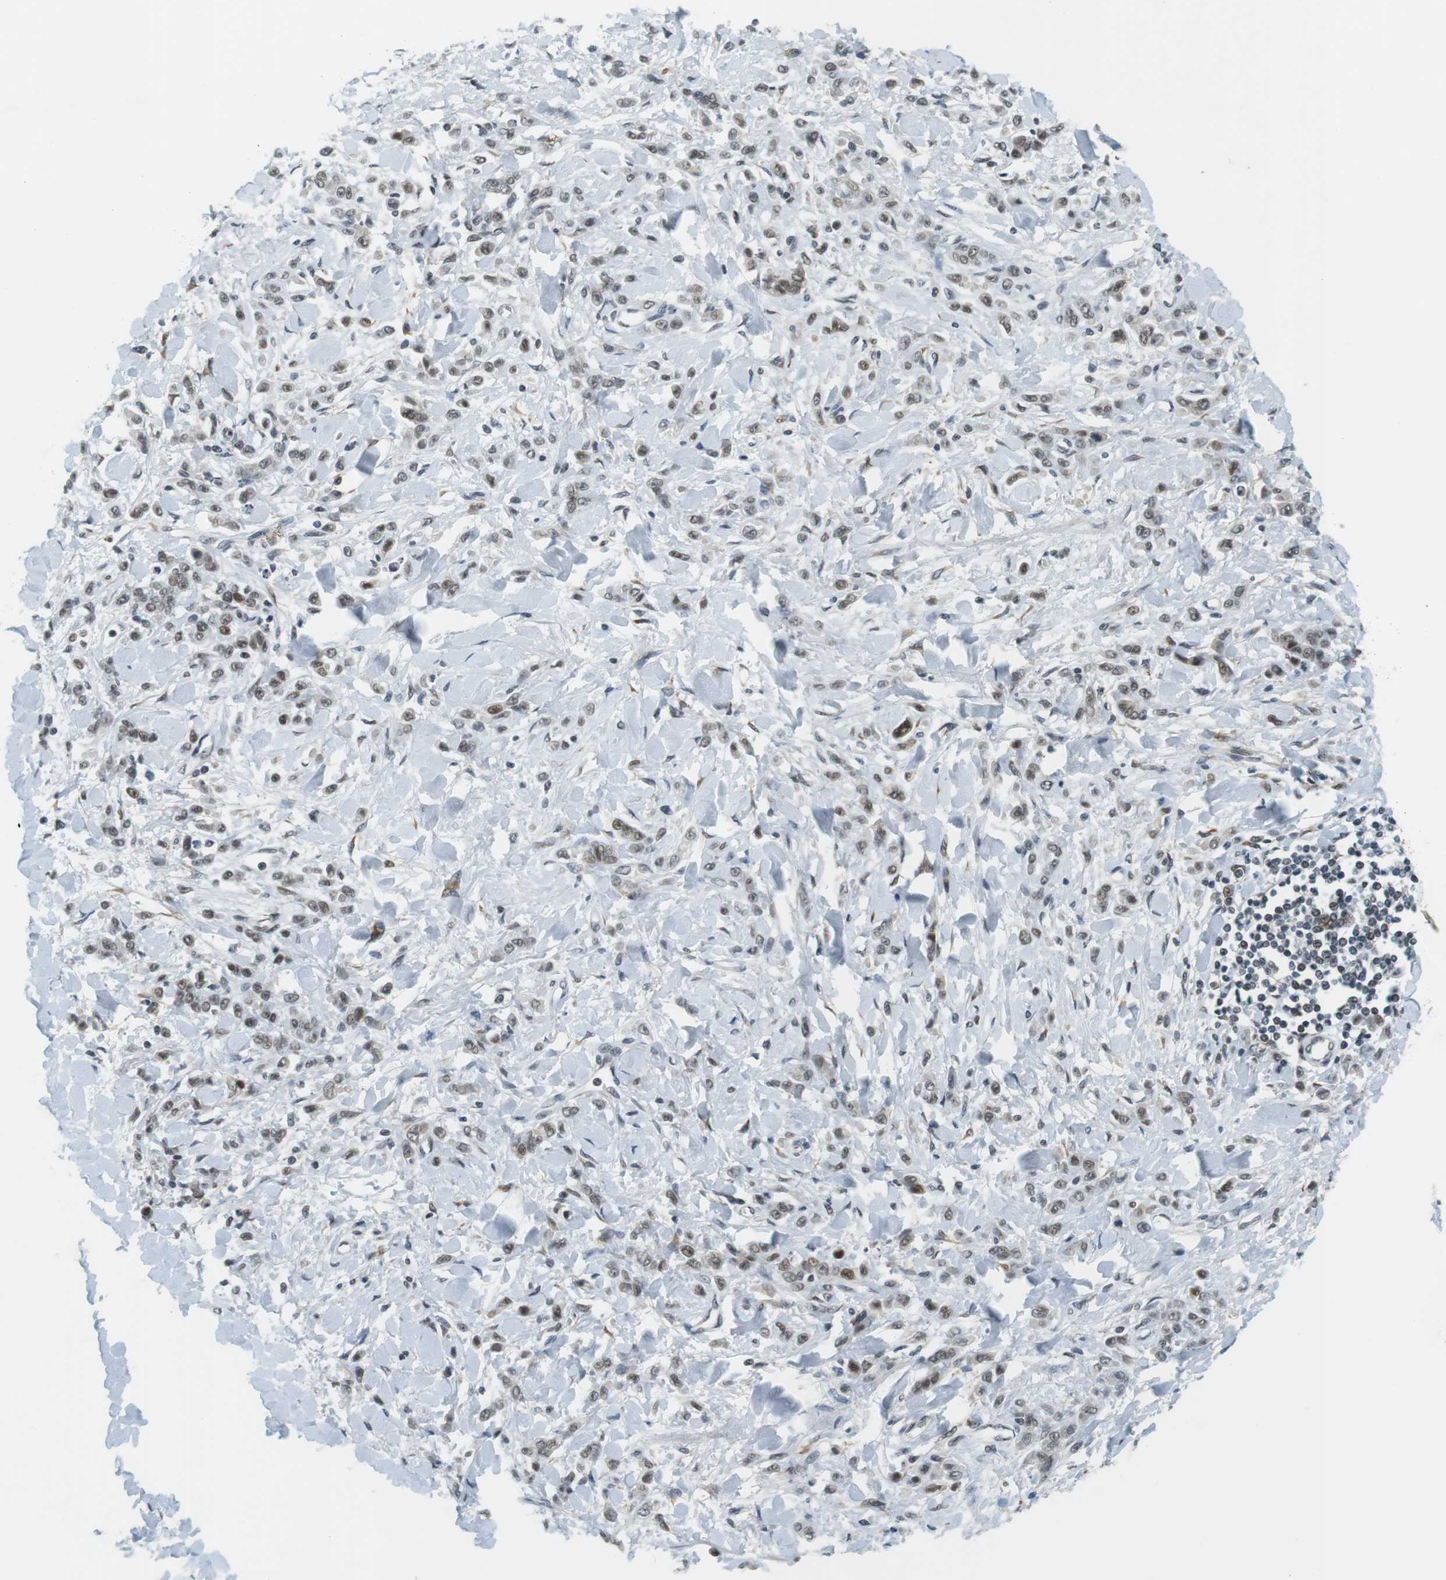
{"staining": {"intensity": "weak", "quantity": "25%-75%", "location": "nuclear"}, "tissue": "stomach cancer", "cell_type": "Tumor cells", "image_type": "cancer", "snomed": [{"axis": "morphology", "description": "Normal tissue, NOS"}, {"axis": "morphology", "description": "Adenocarcinoma, NOS"}, {"axis": "topography", "description": "Stomach"}], "caption": "The histopathology image shows staining of stomach adenocarcinoma, revealing weak nuclear protein positivity (brown color) within tumor cells.", "gene": "RNF38", "patient": {"sex": "male", "age": 82}}